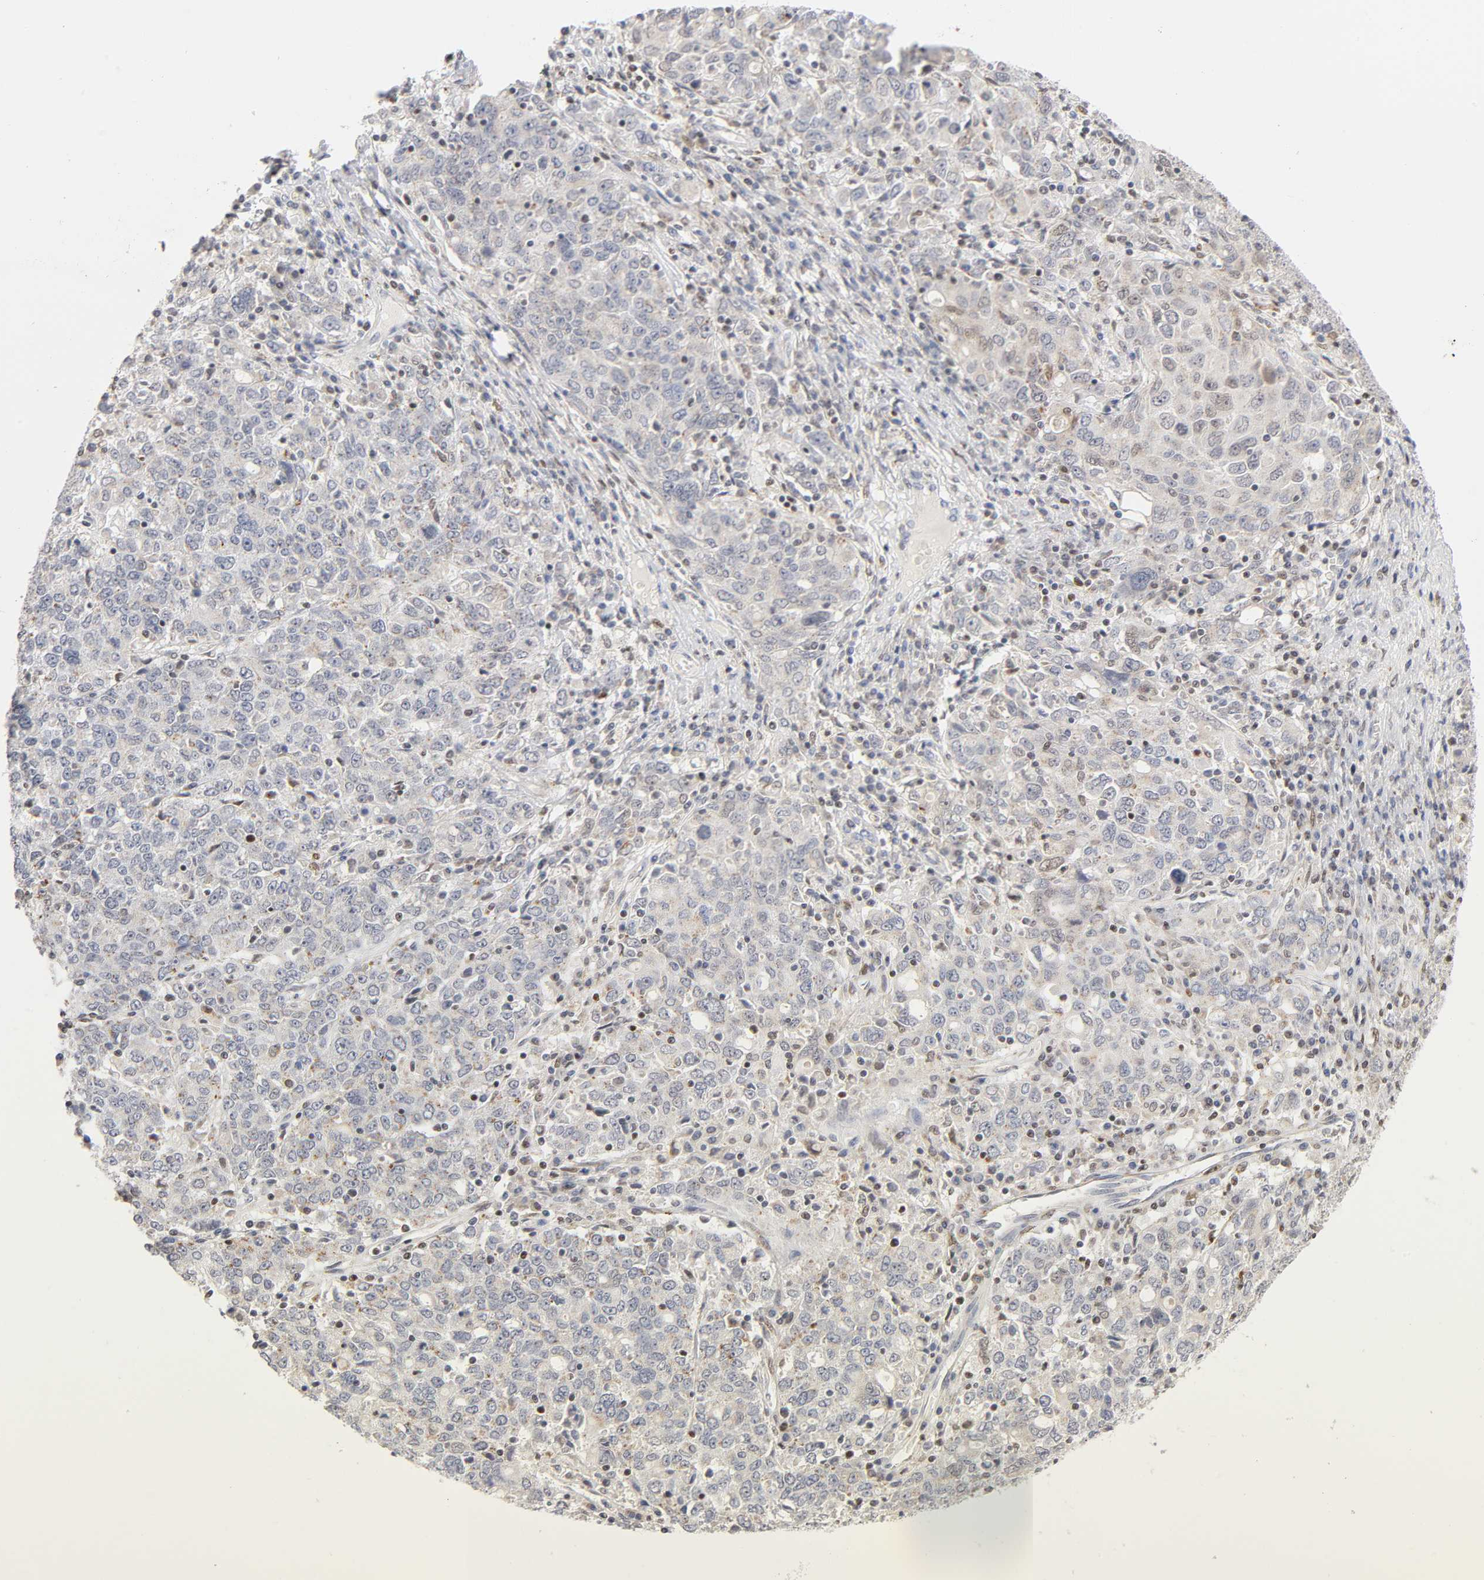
{"staining": {"intensity": "negative", "quantity": "none", "location": "none"}, "tissue": "ovarian cancer", "cell_type": "Tumor cells", "image_type": "cancer", "snomed": [{"axis": "morphology", "description": "Carcinoma, endometroid"}, {"axis": "topography", "description": "Ovary"}], "caption": "Tumor cells show no significant expression in ovarian cancer (endometroid carcinoma). (DAB immunohistochemistry (IHC) with hematoxylin counter stain).", "gene": "RUNX1", "patient": {"sex": "female", "age": 62}}